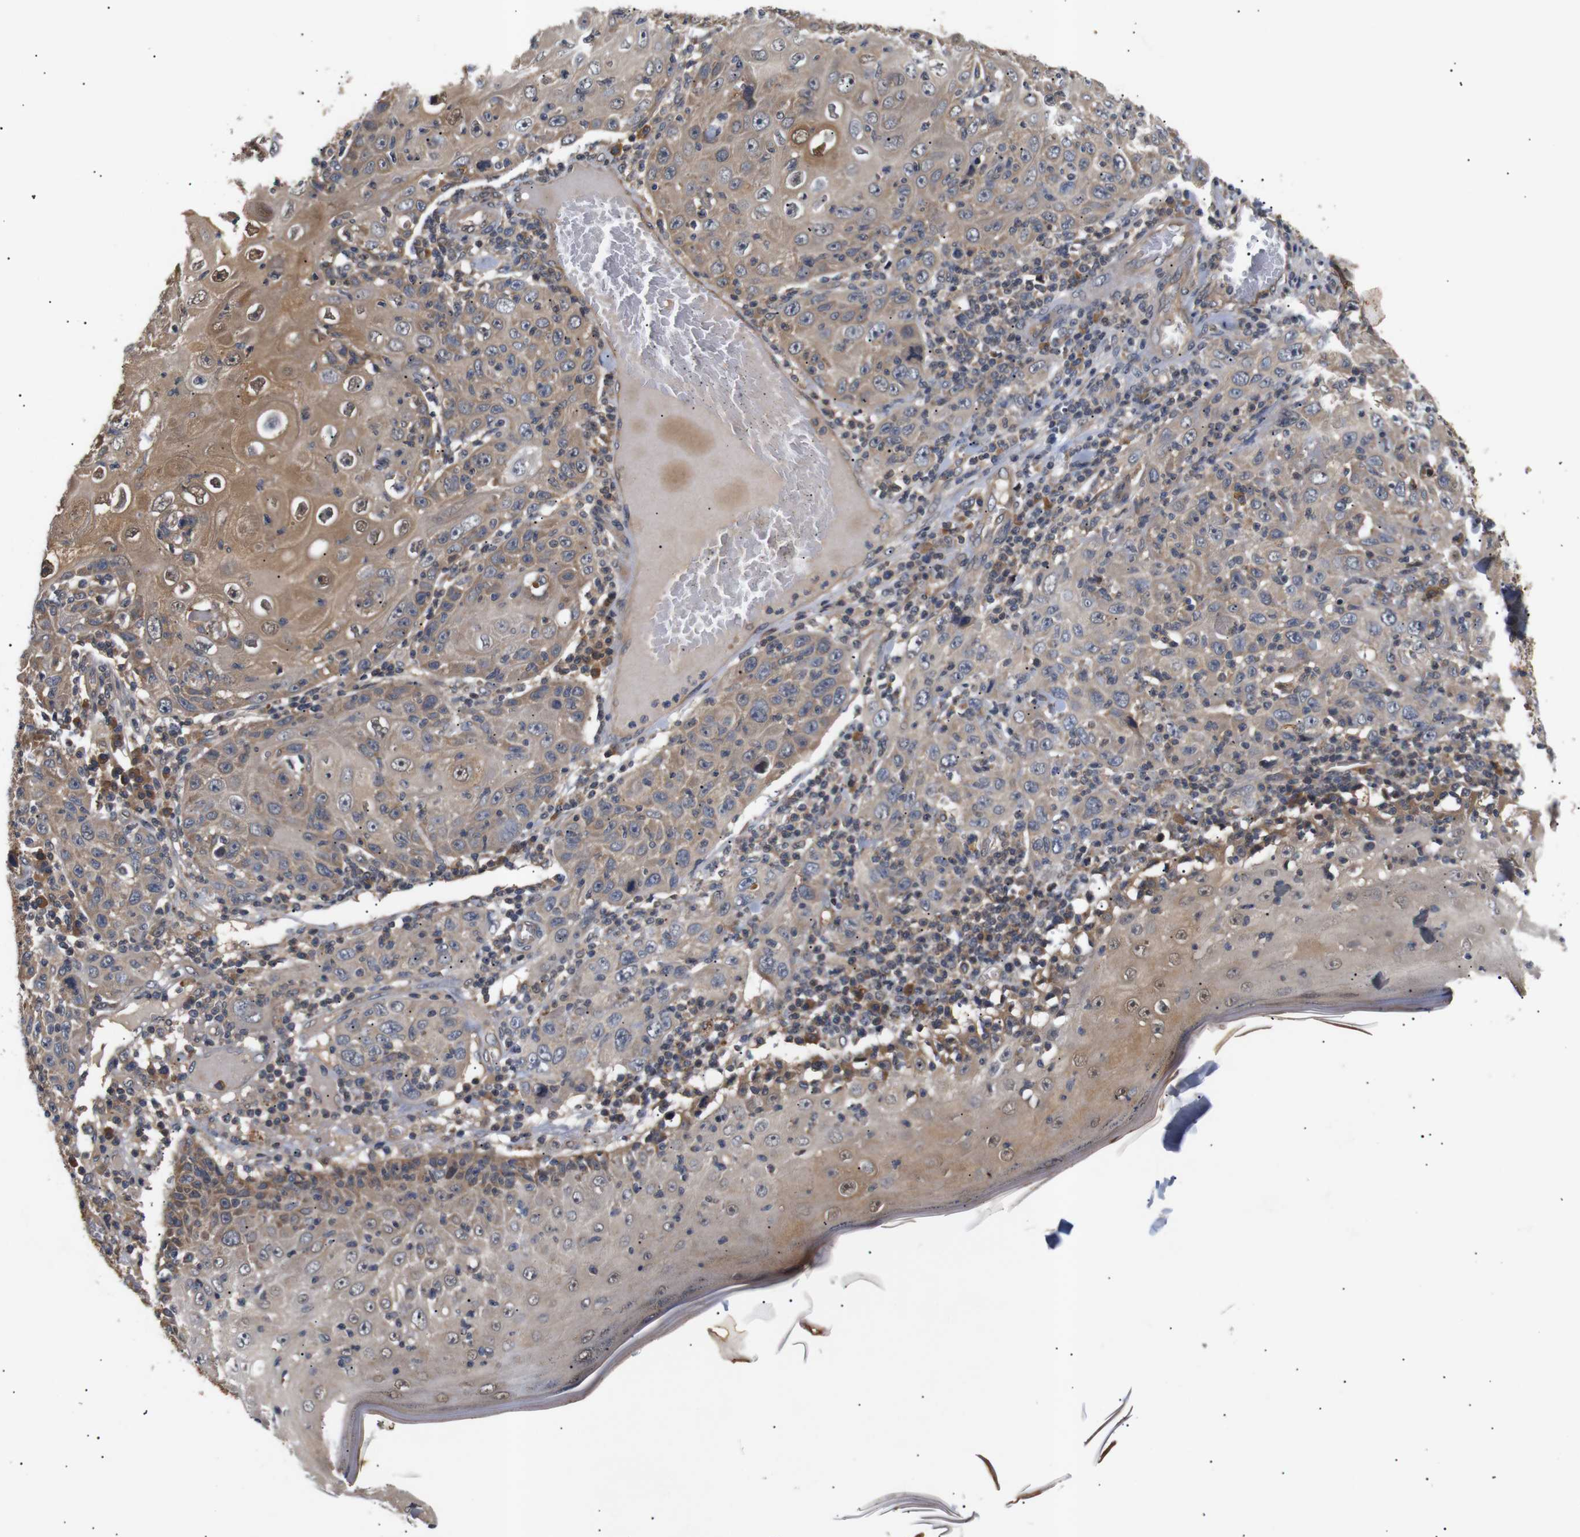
{"staining": {"intensity": "moderate", "quantity": ">75%", "location": "cytoplasmic/membranous"}, "tissue": "skin cancer", "cell_type": "Tumor cells", "image_type": "cancer", "snomed": [{"axis": "morphology", "description": "Squamous cell carcinoma, NOS"}, {"axis": "topography", "description": "Skin"}], "caption": "Immunohistochemistry (IHC) (DAB) staining of squamous cell carcinoma (skin) exhibits moderate cytoplasmic/membranous protein expression in about >75% of tumor cells.", "gene": "RIPK1", "patient": {"sex": "female", "age": 88}}